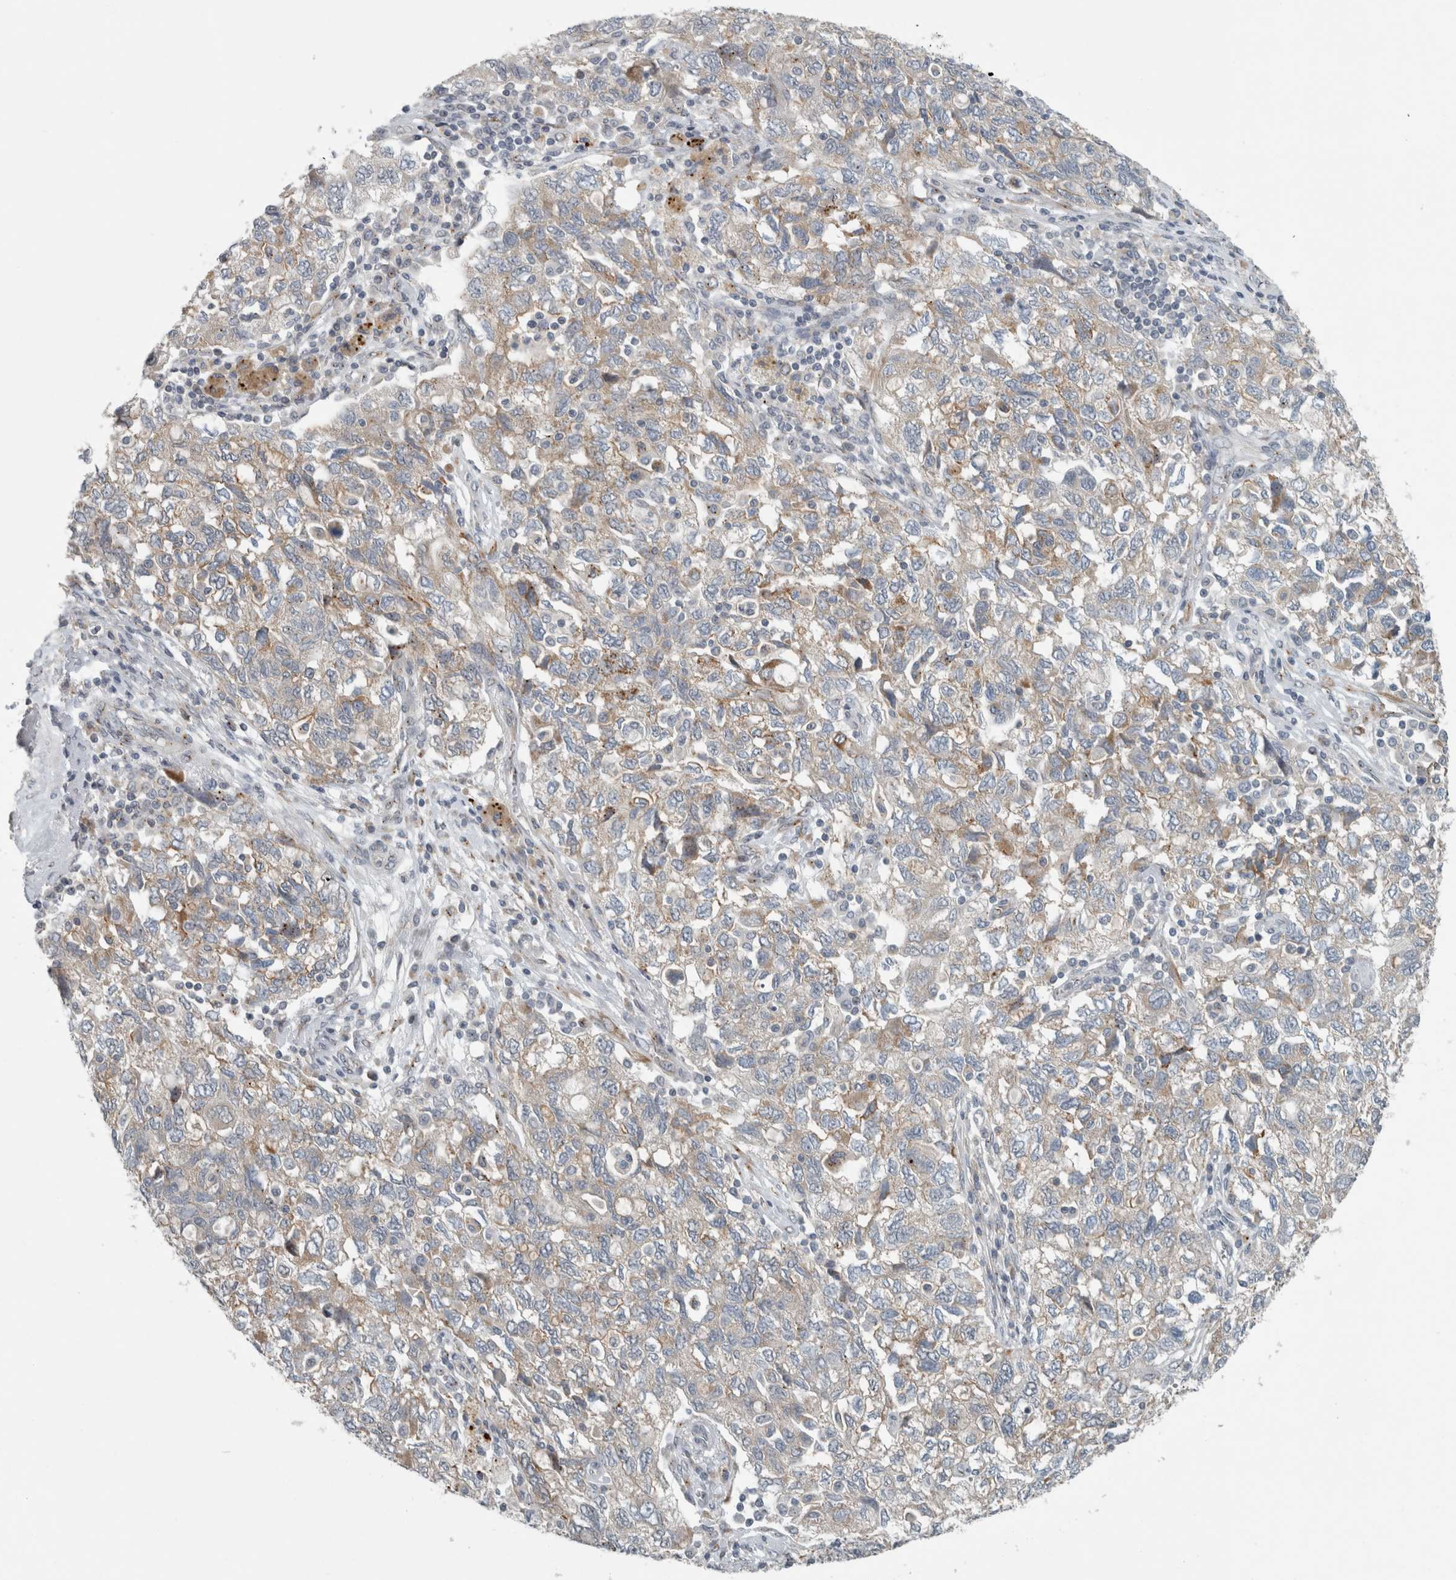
{"staining": {"intensity": "weak", "quantity": "25%-75%", "location": "cytoplasmic/membranous"}, "tissue": "ovarian cancer", "cell_type": "Tumor cells", "image_type": "cancer", "snomed": [{"axis": "morphology", "description": "Carcinoma, NOS"}, {"axis": "morphology", "description": "Cystadenocarcinoma, serous, NOS"}, {"axis": "topography", "description": "Ovary"}], "caption": "This is an image of immunohistochemistry (IHC) staining of ovarian cancer (carcinoma), which shows weak expression in the cytoplasmic/membranous of tumor cells.", "gene": "KIF1C", "patient": {"sex": "female", "age": 69}}